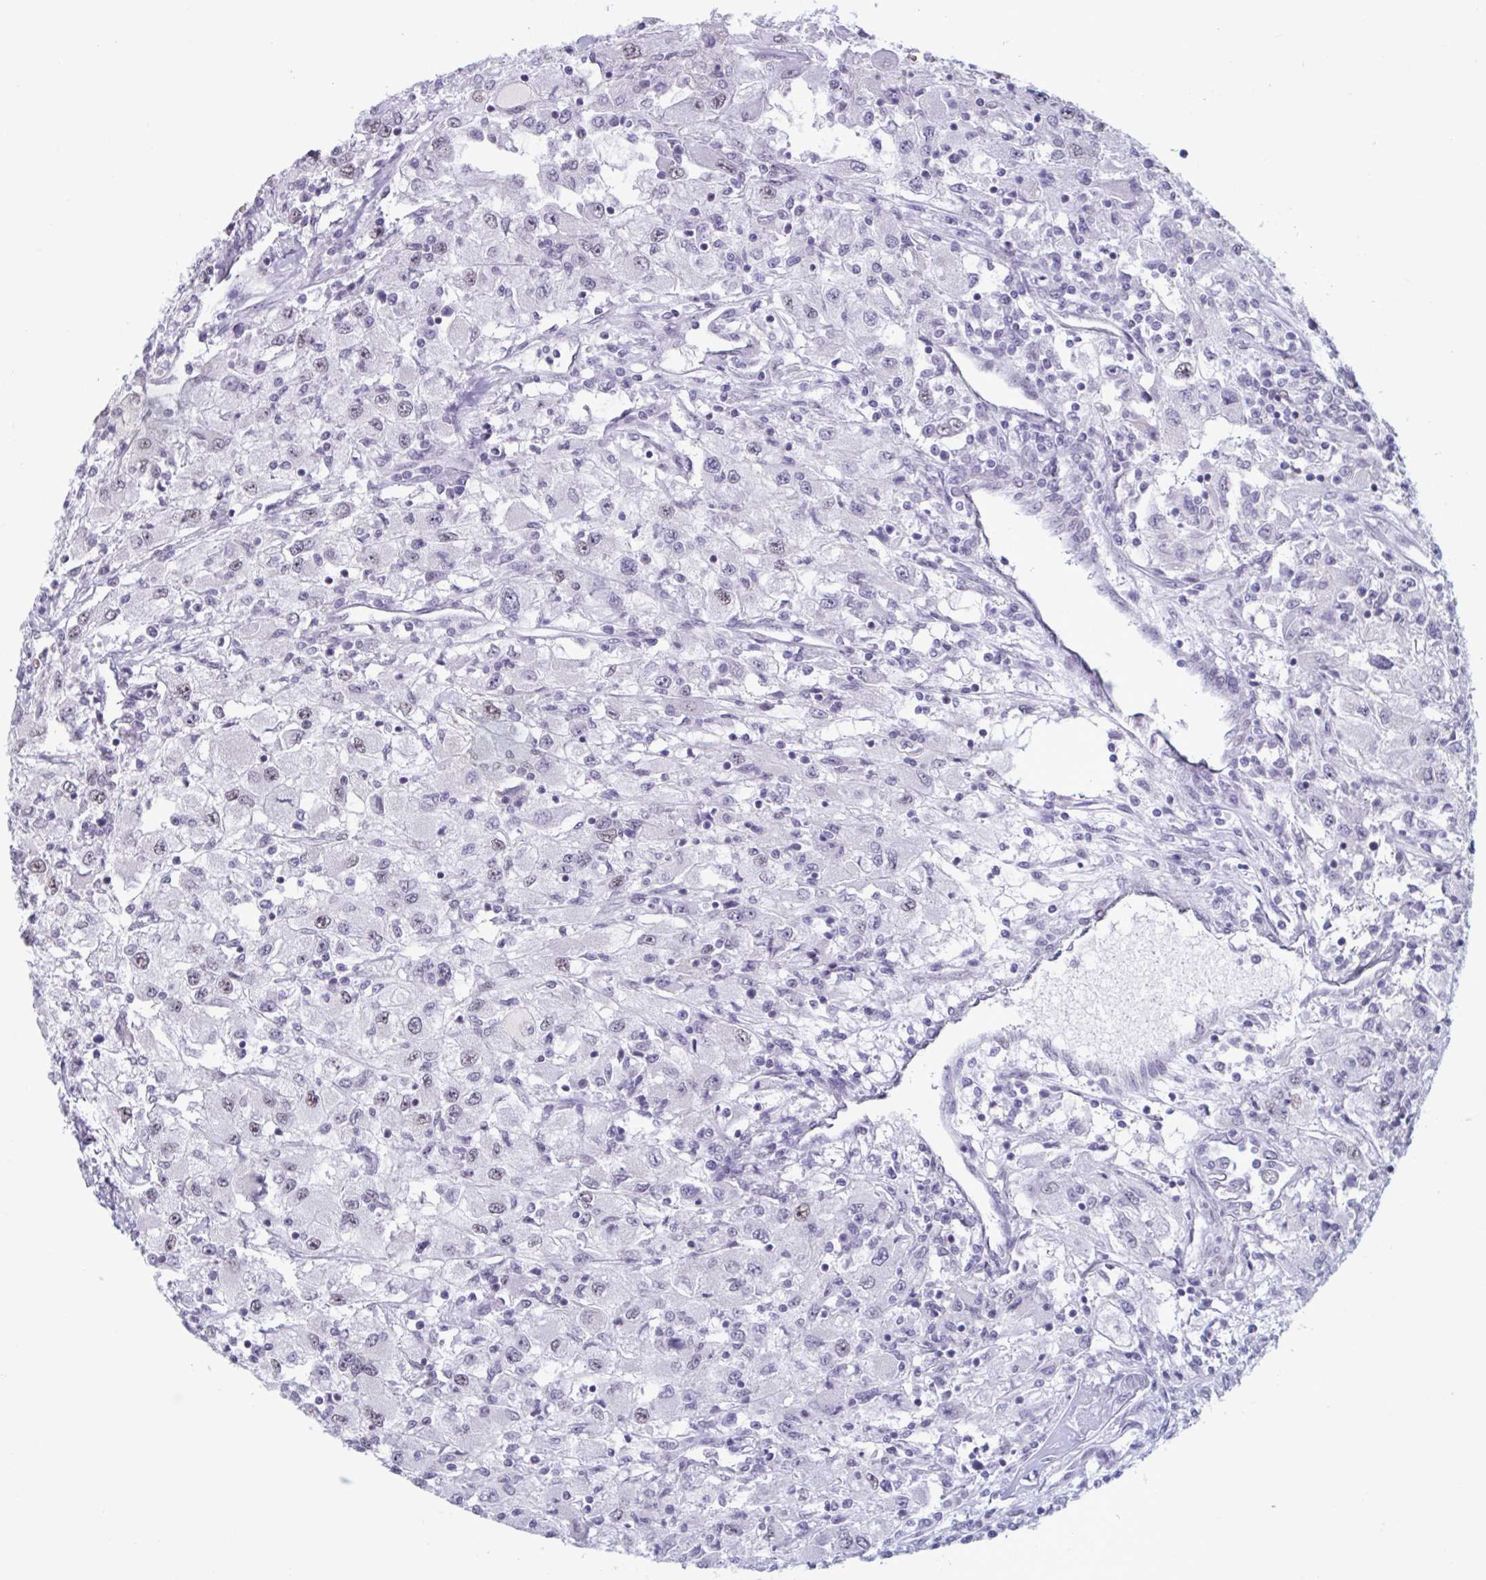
{"staining": {"intensity": "weak", "quantity": "<25%", "location": "nuclear"}, "tissue": "renal cancer", "cell_type": "Tumor cells", "image_type": "cancer", "snomed": [{"axis": "morphology", "description": "Adenocarcinoma, NOS"}, {"axis": "topography", "description": "Kidney"}], "caption": "Renal cancer was stained to show a protein in brown. There is no significant expression in tumor cells.", "gene": "HSD17B6", "patient": {"sex": "female", "age": 67}}